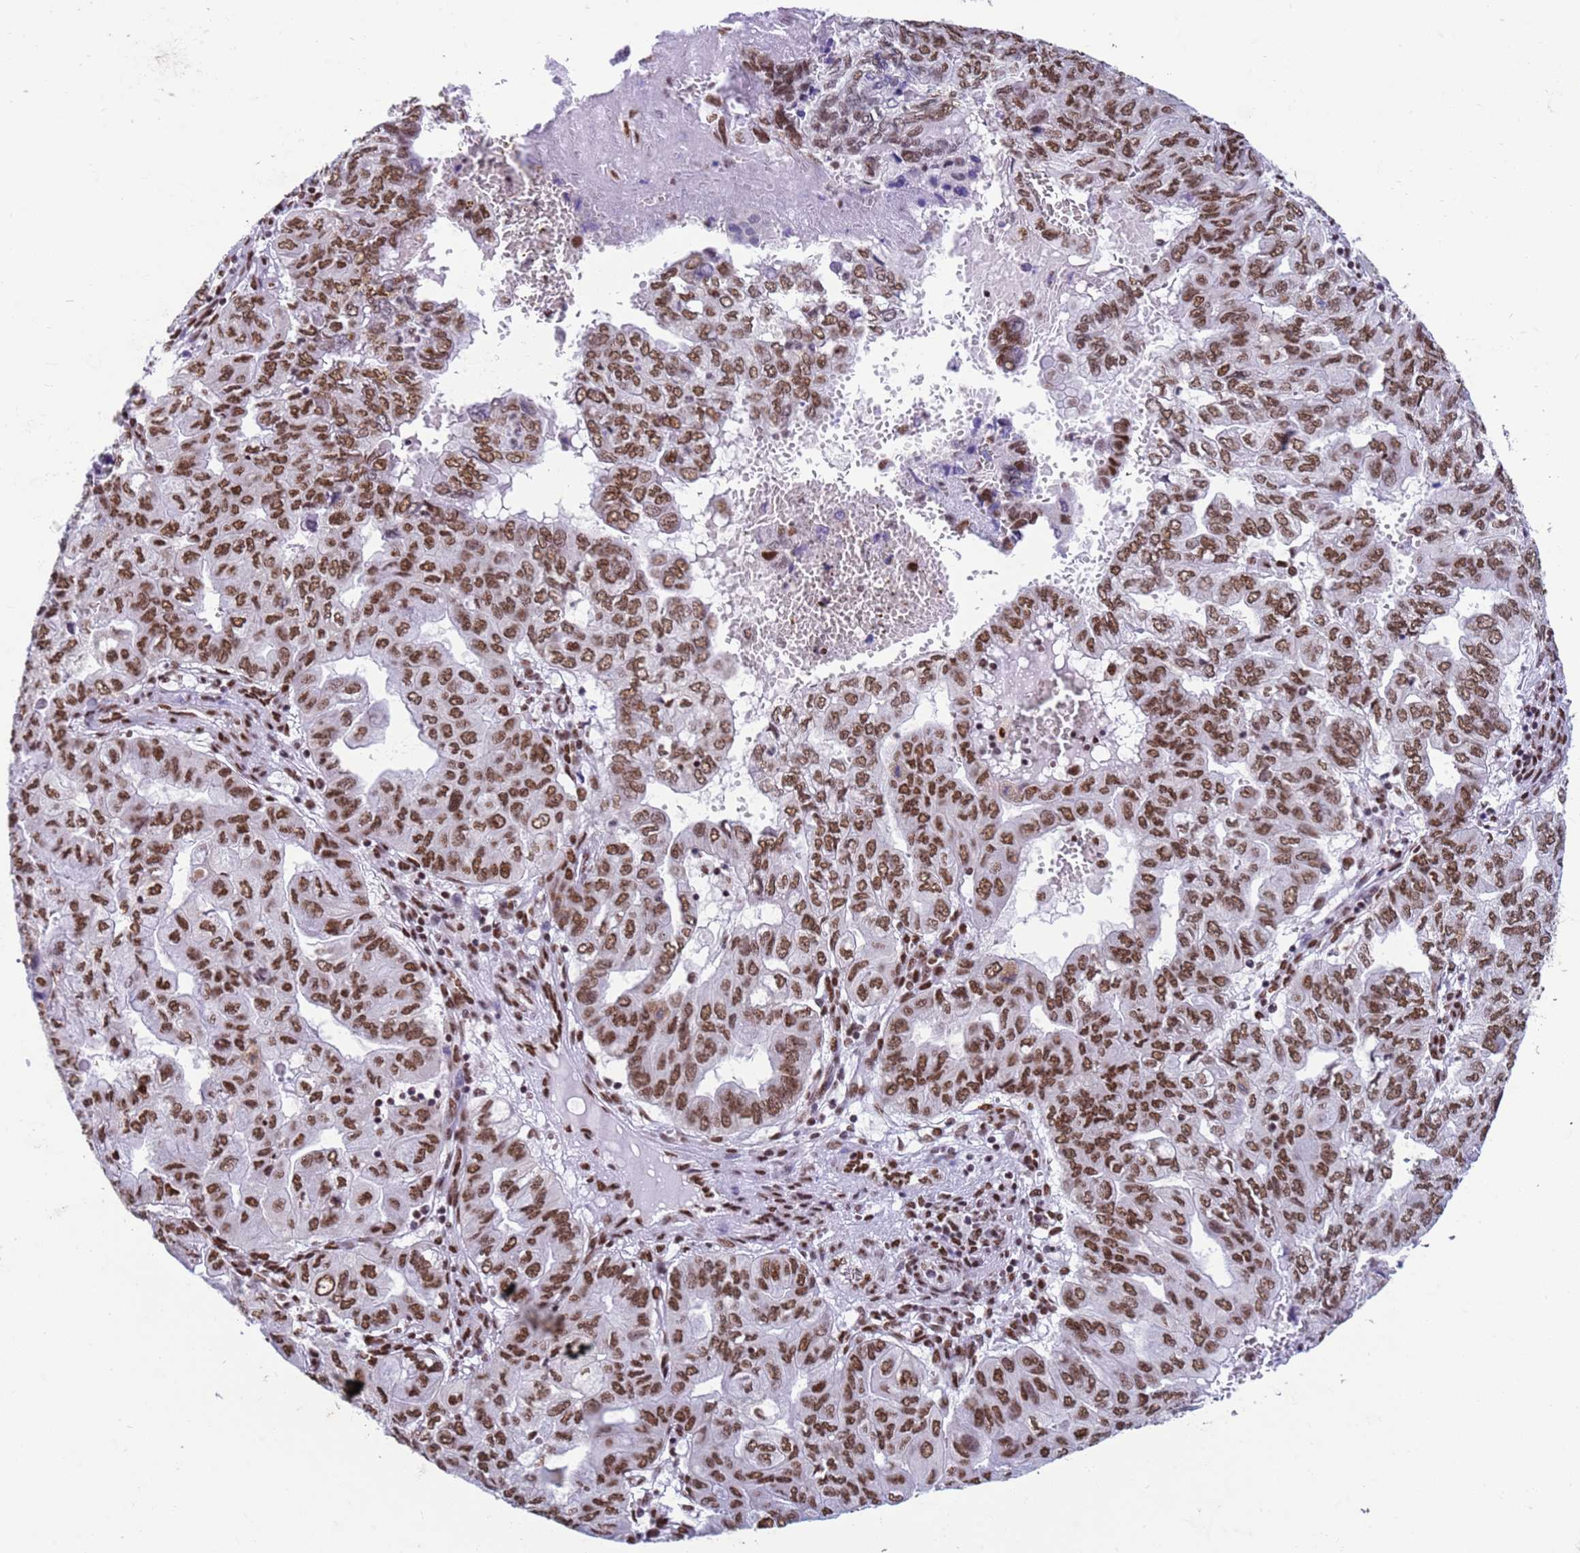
{"staining": {"intensity": "strong", "quantity": ">75%", "location": "nuclear"}, "tissue": "pancreatic cancer", "cell_type": "Tumor cells", "image_type": "cancer", "snomed": [{"axis": "morphology", "description": "Adenocarcinoma, NOS"}, {"axis": "topography", "description": "Pancreas"}], "caption": "Immunohistochemical staining of pancreatic adenocarcinoma demonstrates high levels of strong nuclear positivity in approximately >75% of tumor cells. The protein is shown in brown color, while the nuclei are stained blue.", "gene": "FAM170B", "patient": {"sex": "male", "age": 51}}